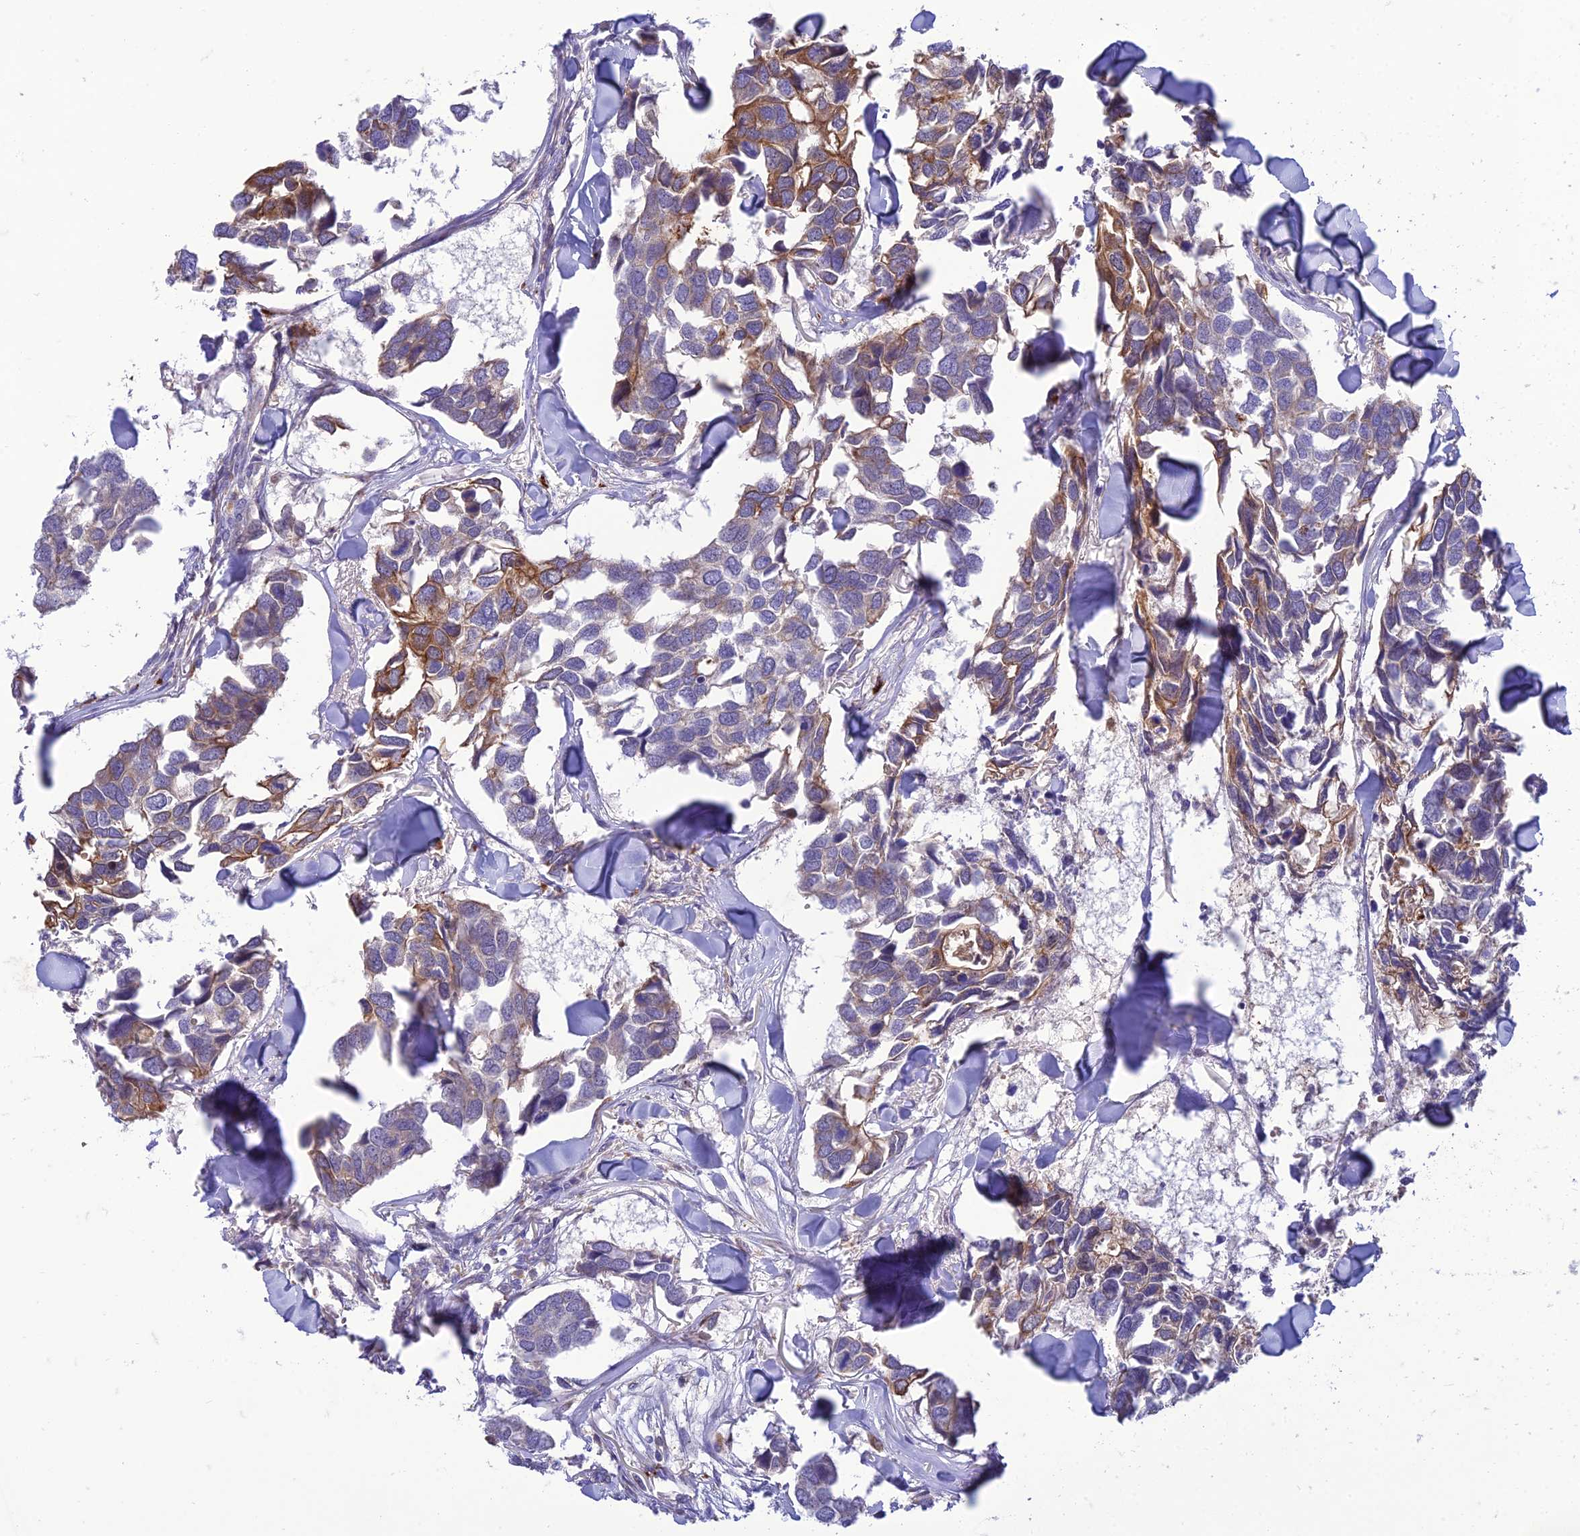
{"staining": {"intensity": "moderate", "quantity": "<25%", "location": "cytoplasmic/membranous"}, "tissue": "breast cancer", "cell_type": "Tumor cells", "image_type": "cancer", "snomed": [{"axis": "morphology", "description": "Duct carcinoma"}, {"axis": "topography", "description": "Breast"}], "caption": "A brown stain shows moderate cytoplasmic/membranous staining of a protein in breast infiltrating ductal carcinoma tumor cells. The protein of interest is stained brown, and the nuclei are stained in blue (DAB IHC with brightfield microscopy, high magnification).", "gene": "IRAK3", "patient": {"sex": "female", "age": 83}}